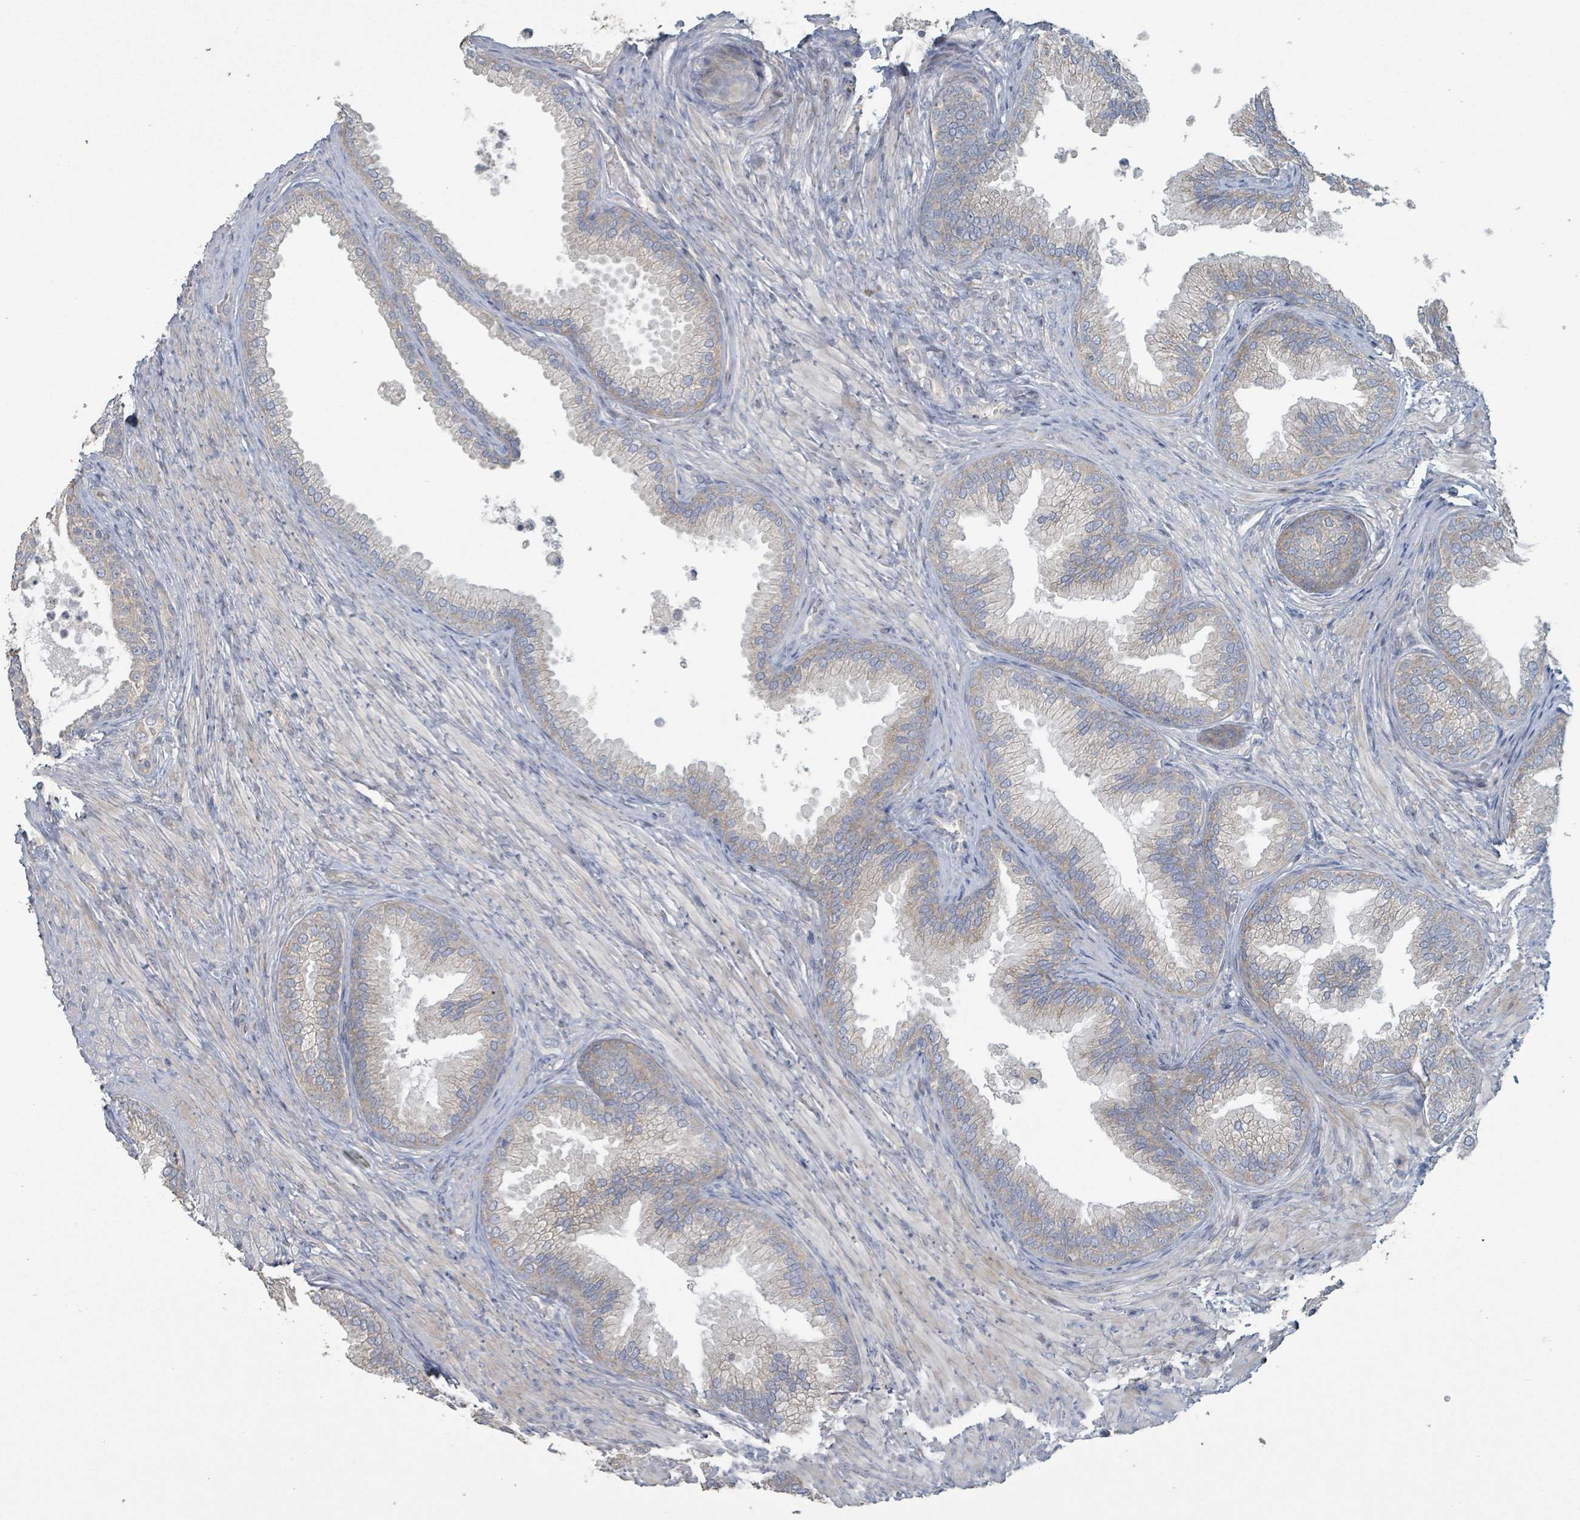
{"staining": {"intensity": "weak", "quantity": "<25%", "location": "cytoplasmic/membranous"}, "tissue": "prostate", "cell_type": "Glandular cells", "image_type": "normal", "snomed": [{"axis": "morphology", "description": "Normal tissue, NOS"}, {"axis": "topography", "description": "Prostate"}], "caption": "Micrograph shows no protein positivity in glandular cells of benign prostate. (DAB immunohistochemistry visualized using brightfield microscopy, high magnification).", "gene": "RPL32", "patient": {"sex": "male", "age": 76}}